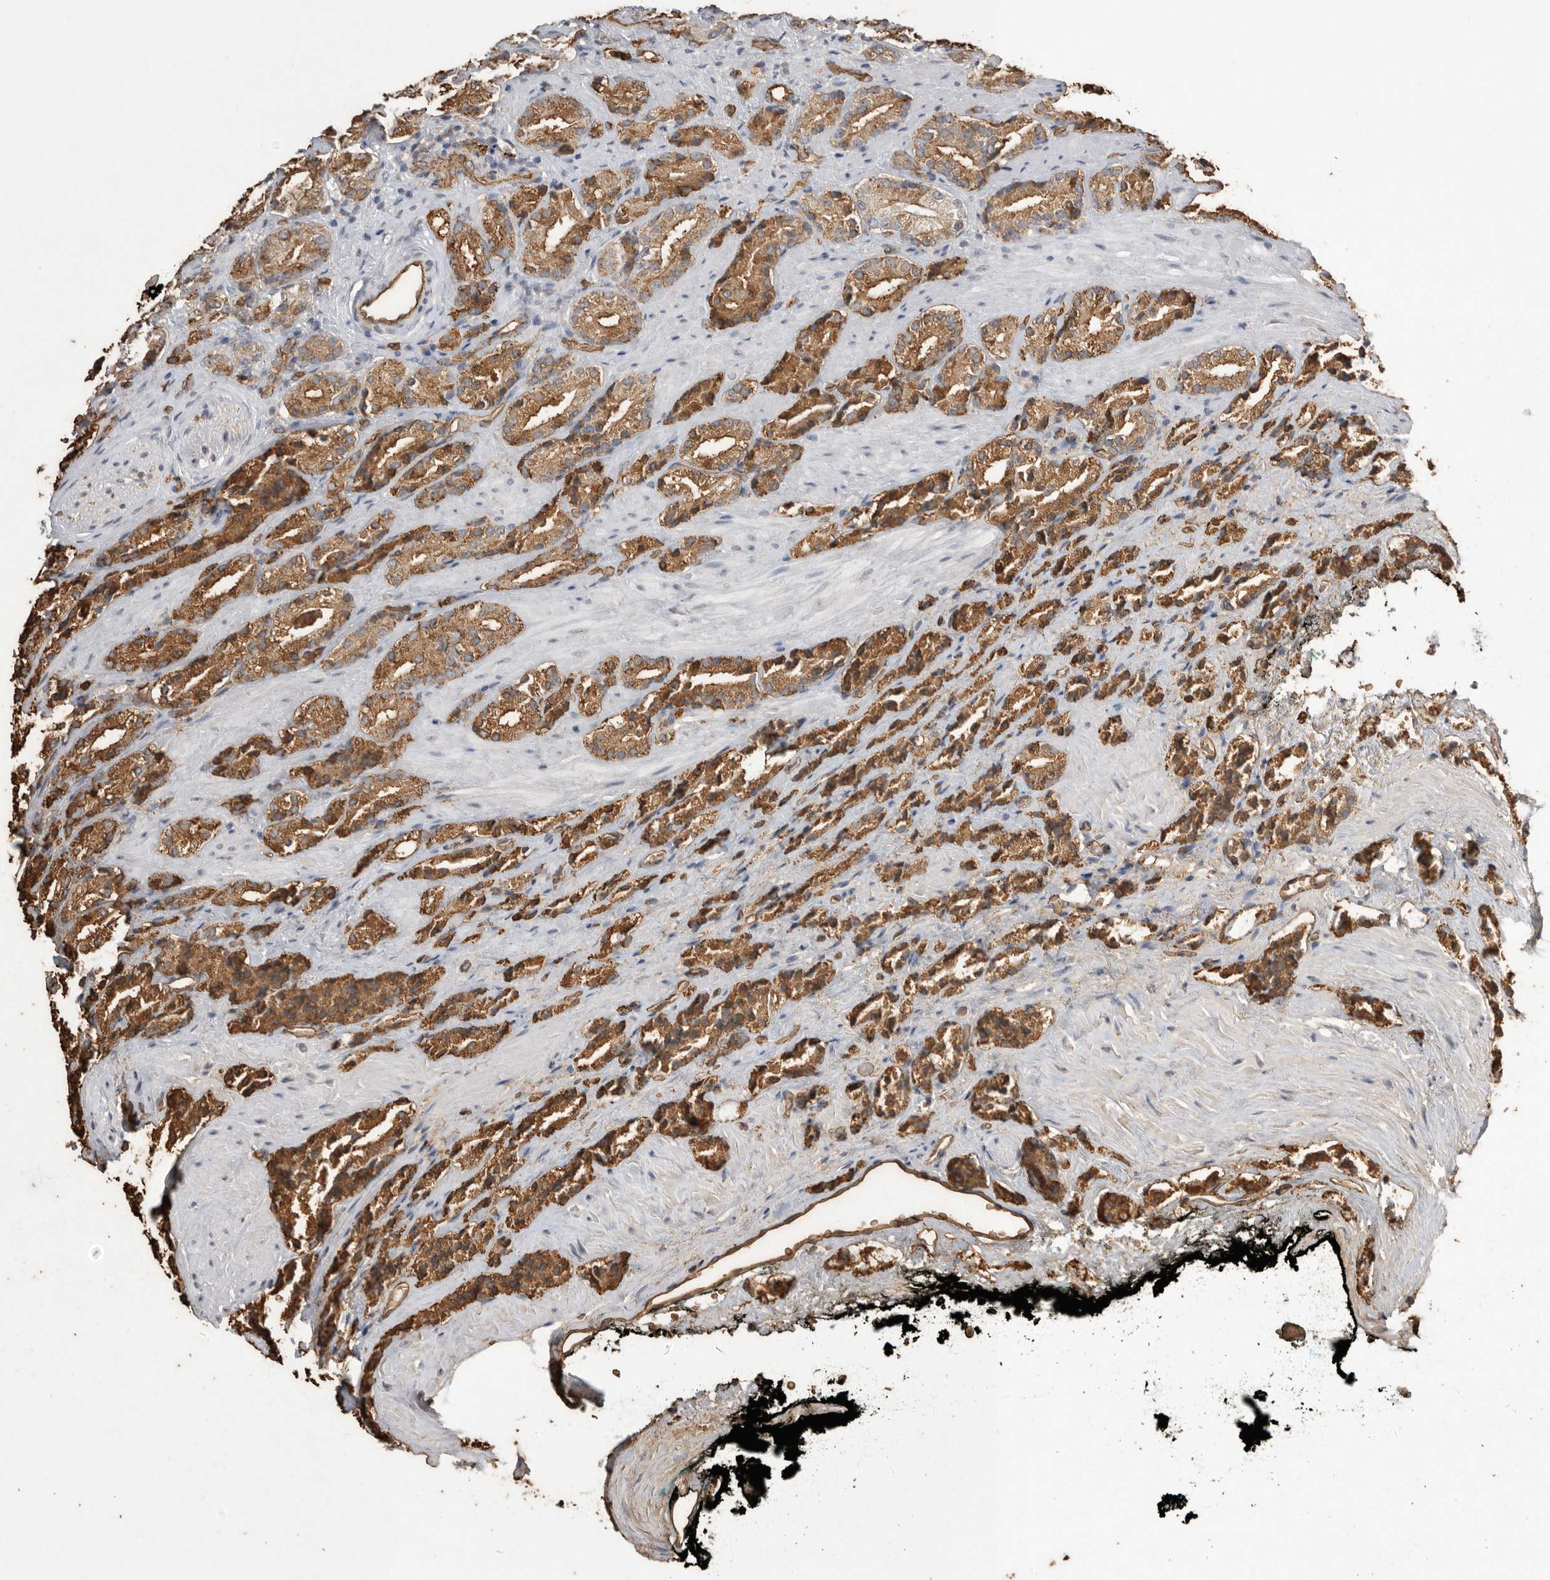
{"staining": {"intensity": "moderate", "quantity": ">75%", "location": "cytoplasmic/membranous"}, "tissue": "prostate cancer", "cell_type": "Tumor cells", "image_type": "cancer", "snomed": [{"axis": "morphology", "description": "Adenocarcinoma, High grade"}, {"axis": "topography", "description": "Prostate"}], "caption": "IHC staining of prostate cancer, which reveals medium levels of moderate cytoplasmic/membranous expression in approximately >75% of tumor cells indicating moderate cytoplasmic/membranous protein positivity. The staining was performed using DAB (brown) for protein detection and nuclei were counterstained in hematoxylin (blue).", "gene": "IL27", "patient": {"sex": "male", "age": 71}}